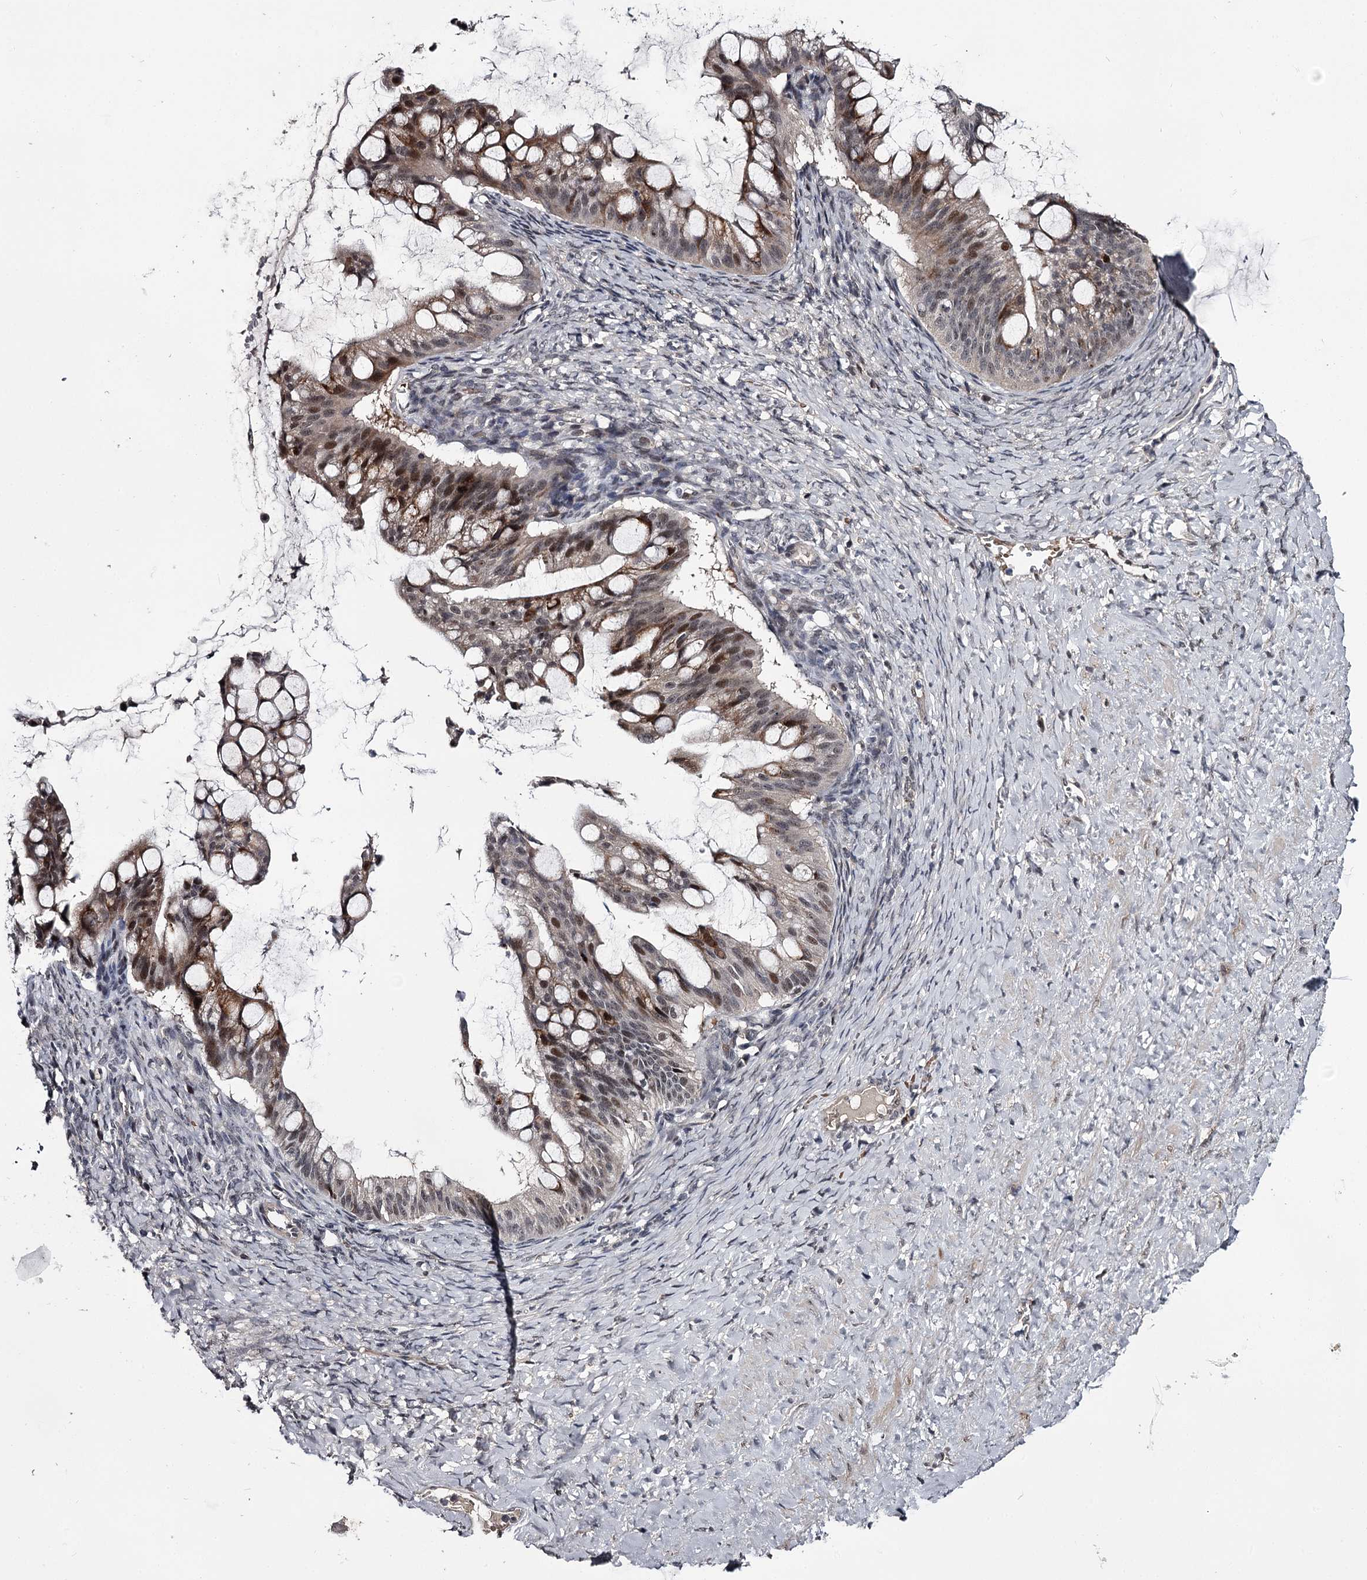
{"staining": {"intensity": "moderate", "quantity": "<25%", "location": "cytoplasmic/membranous,nuclear"}, "tissue": "ovarian cancer", "cell_type": "Tumor cells", "image_type": "cancer", "snomed": [{"axis": "morphology", "description": "Cystadenocarcinoma, mucinous, NOS"}, {"axis": "topography", "description": "Ovary"}], "caption": "About <25% of tumor cells in ovarian cancer (mucinous cystadenocarcinoma) demonstrate moderate cytoplasmic/membranous and nuclear protein staining as visualized by brown immunohistochemical staining.", "gene": "RNF44", "patient": {"sex": "female", "age": 73}}